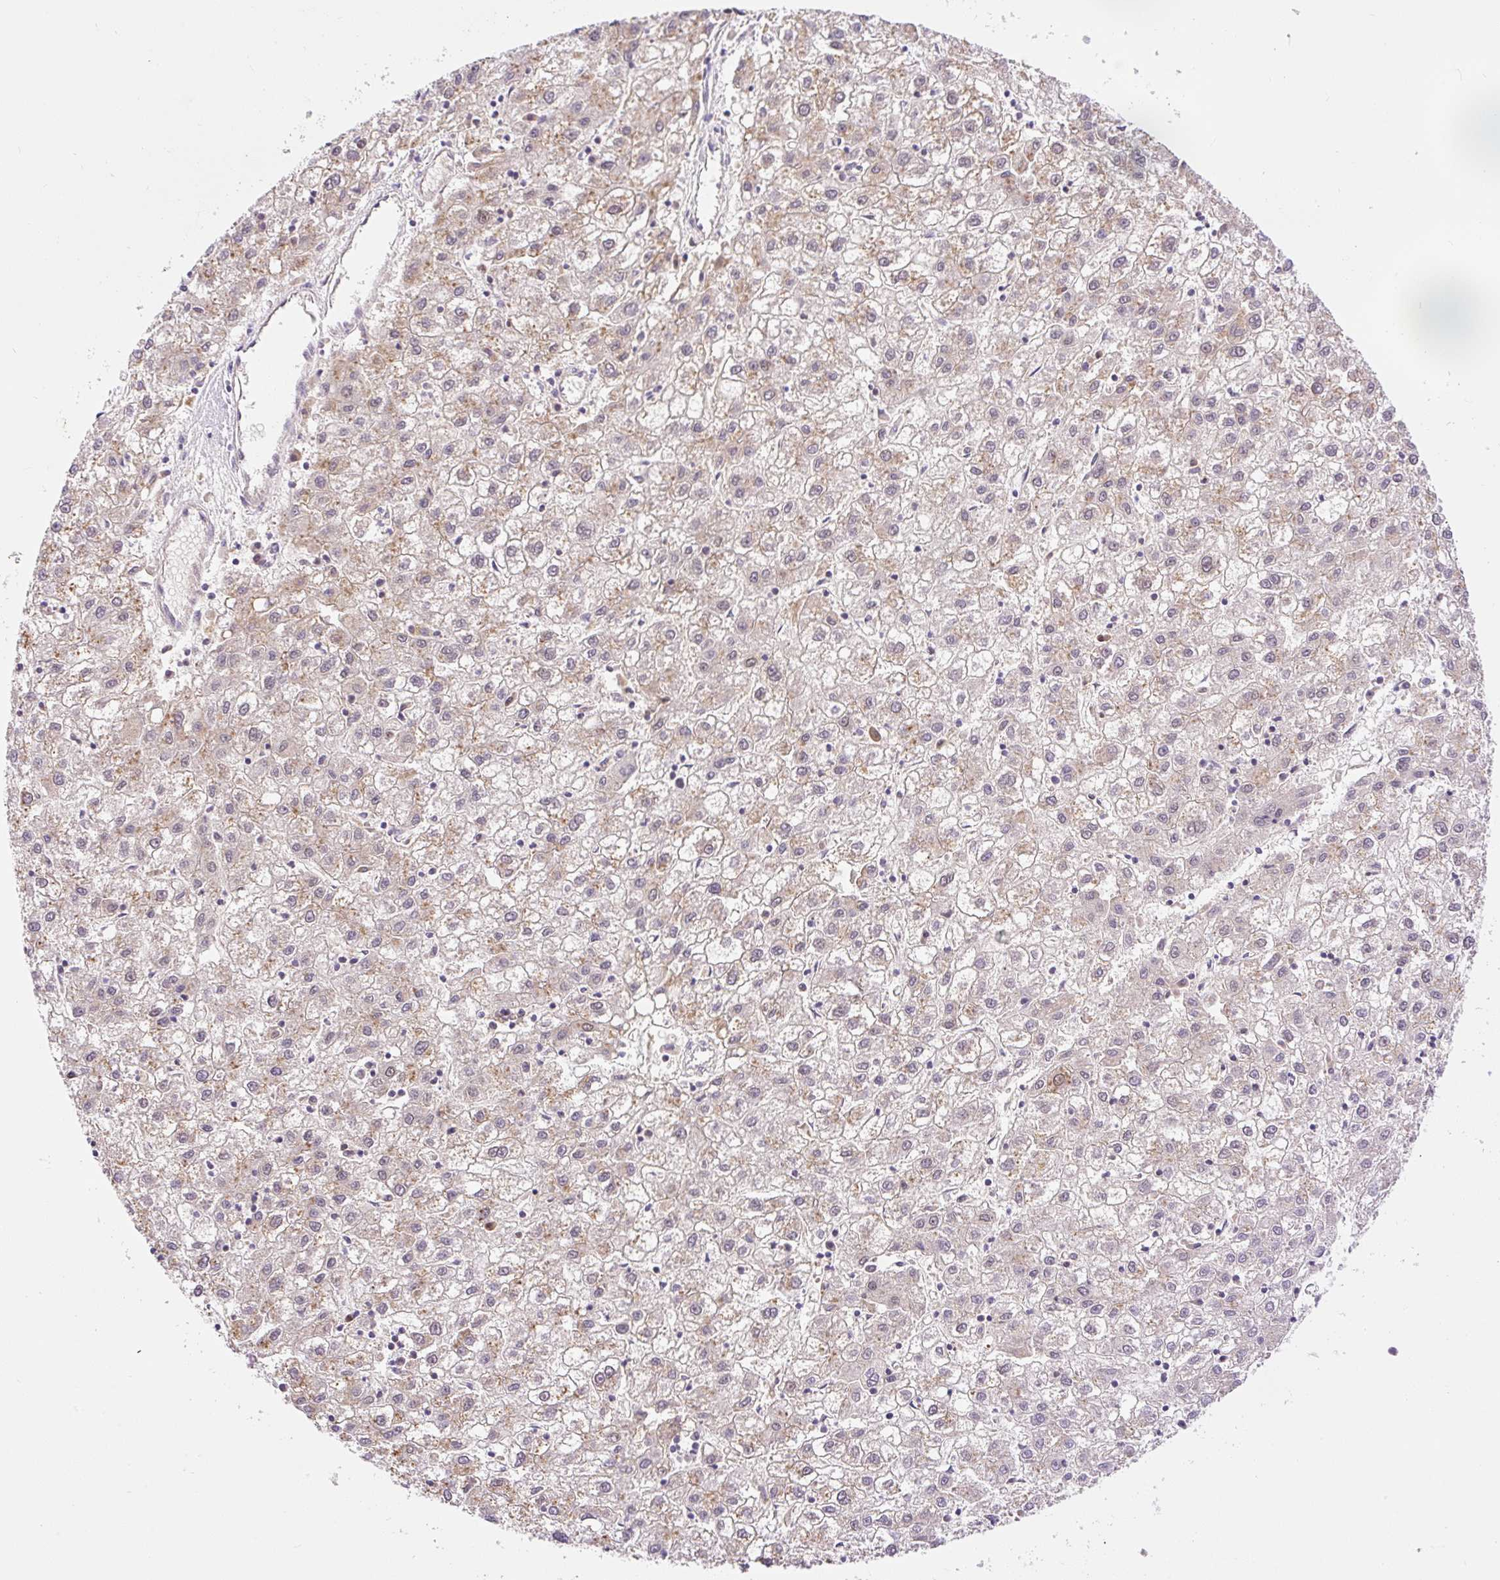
{"staining": {"intensity": "weak", "quantity": ">75%", "location": "cytoplasmic/membranous"}, "tissue": "liver cancer", "cell_type": "Tumor cells", "image_type": "cancer", "snomed": [{"axis": "morphology", "description": "Carcinoma, Hepatocellular, NOS"}, {"axis": "topography", "description": "Liver"}], "caption": "This histopathology image shows immunohistochemistry (IHC) staining of liver hepatocellular carcinoma, with low weak cytoplasmic/membranous expression in approximately >75% of tumor cells.", "gene": "CARD11", "patient": {"sex": "male", "age": 72}}